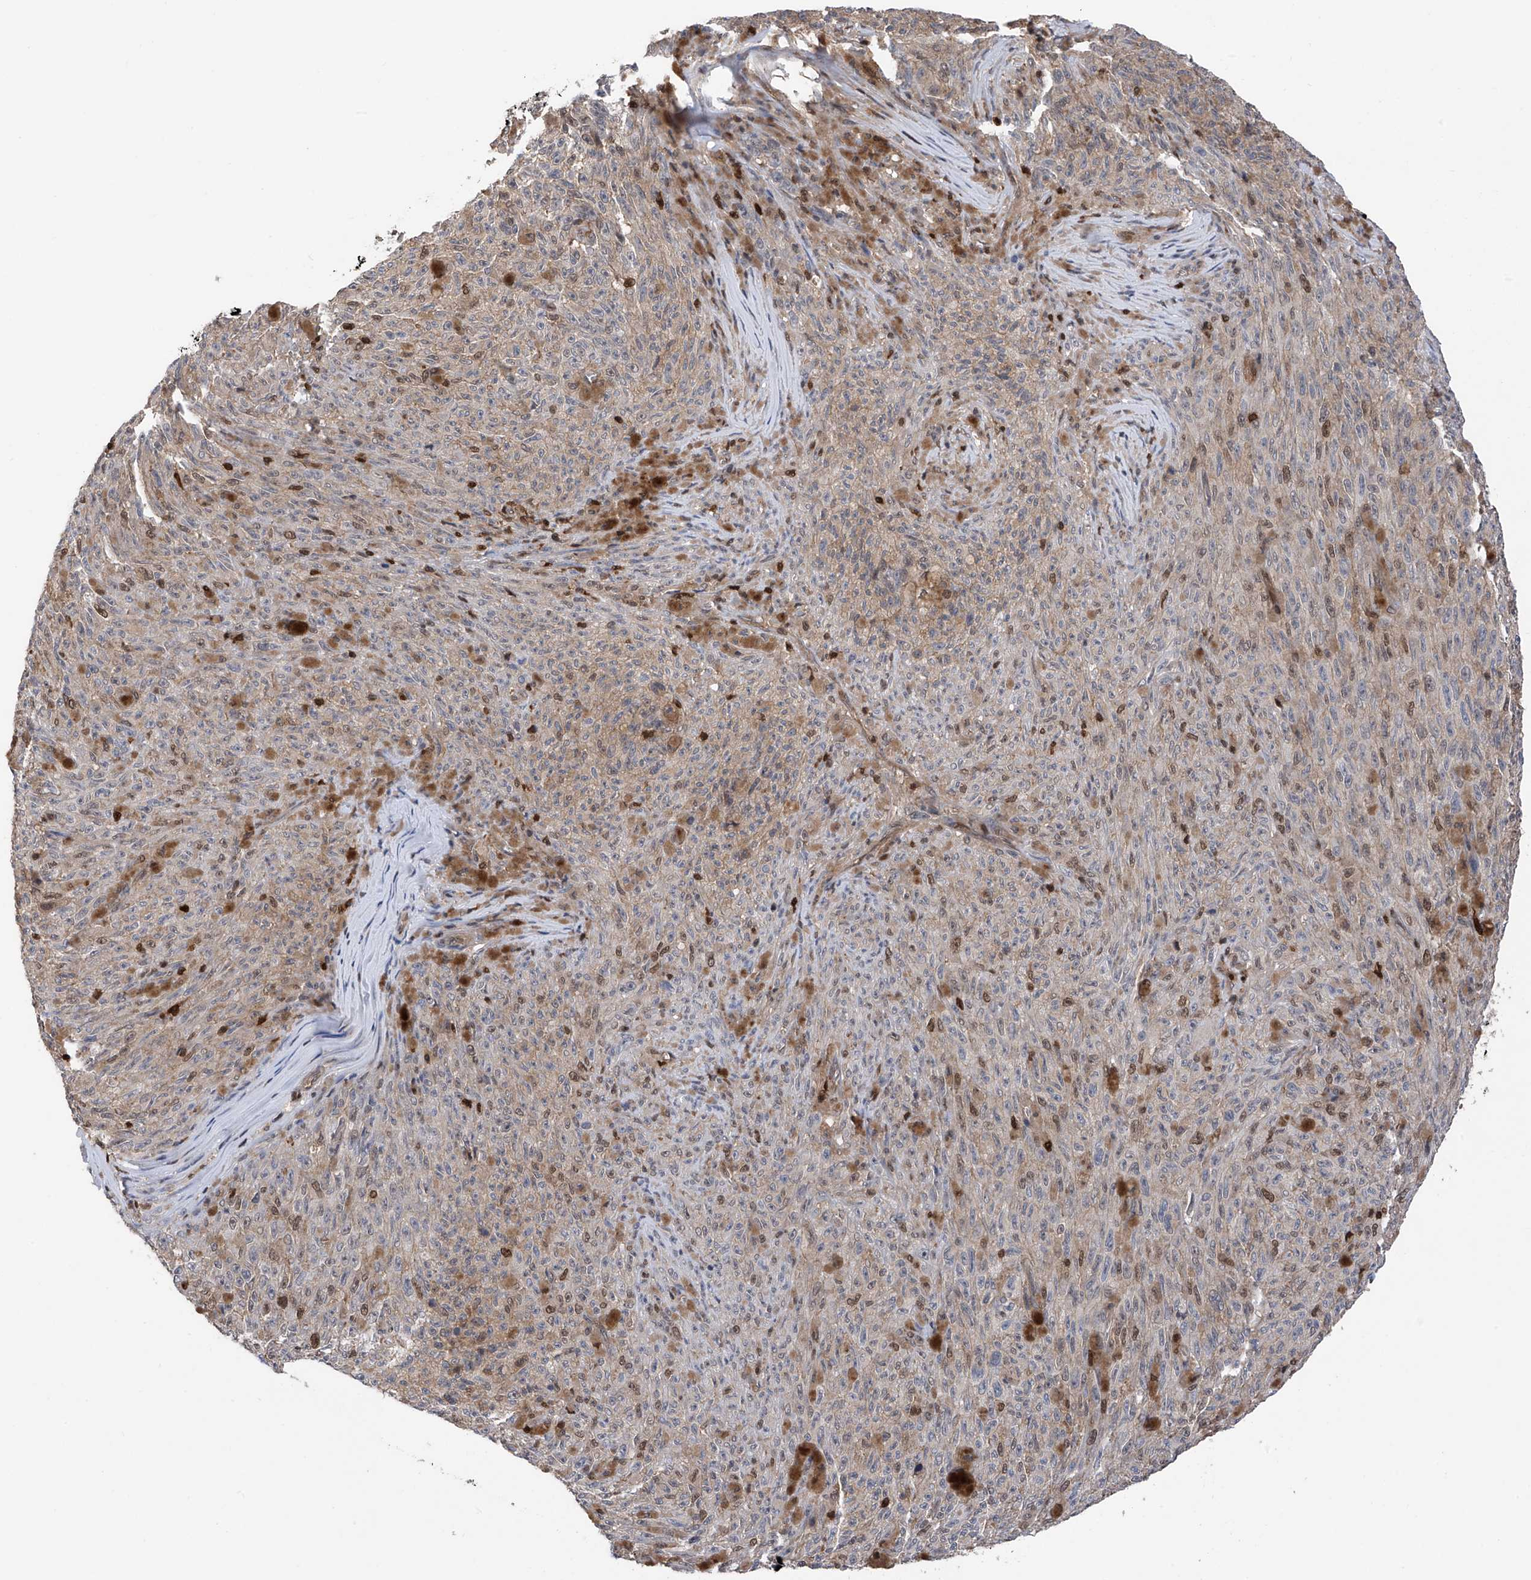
{"staining": {"intensity": "moderate", "quantity": "<25%", "location": "cytoplasmic/membranous,nuclear"}, "tissue": "melanoma", "cell_type": "Tumor cells", "image_type": "cancer", "snomed": [{"axis": "morphology", "description": "Malignant melanoma, NOS"}, {"axis": "topography", "description": "Skin"}], "caption": "High-magnification brightfield microscopy of melanoma stained with DAB (brown) and counterstained with hematoxylin (blue). tumor cells exhibit moderate cytoplasmic/membranous and nuclear positivity is present in about<25% of cells.", "gene": "DNAJC9", "patient": {"sex": "female", "age": 82}}